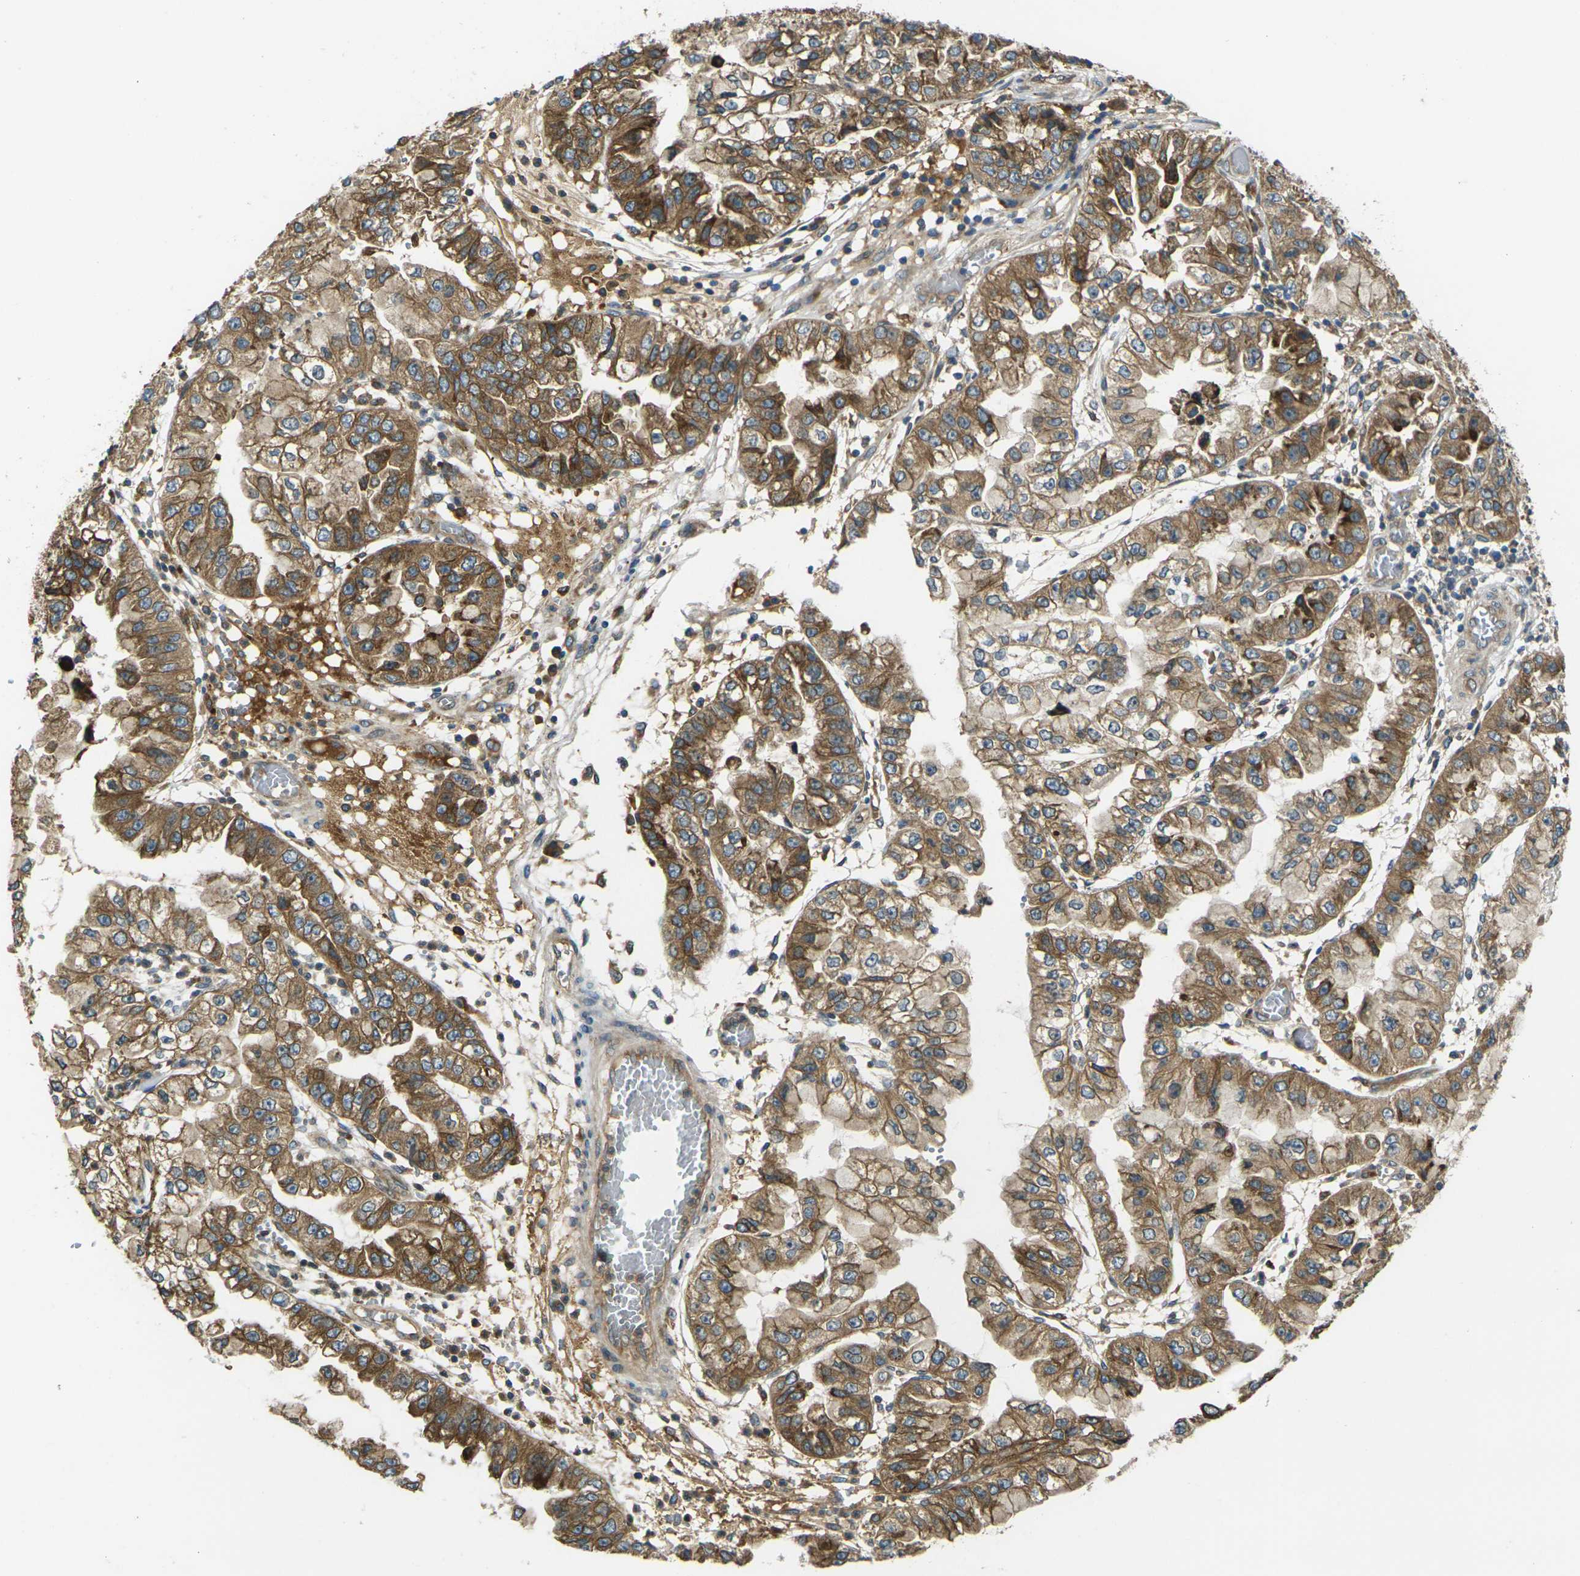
{"staining": {"intensity": "moderate", "quantity": ">75%", "location": "cytoplasmic/membranous"}, "tissue": "liver cancer", "cell_type": "Tumor cells", "image_type": "cancer", "snomed": [{"axis": "morphology", "description": "Cholangiocarcinoma"}, {"axis": "topography", "description": "Liver"}], "caption": "There is medium levels of moderate cytoplasmic/membranous positivity in tumor cells of liver cholangiocarcinoma, as demonstrated by immunohistochemical staining (brown color).", "gene": "FZD1", "patient": {"sex": "female", "age": 79}}